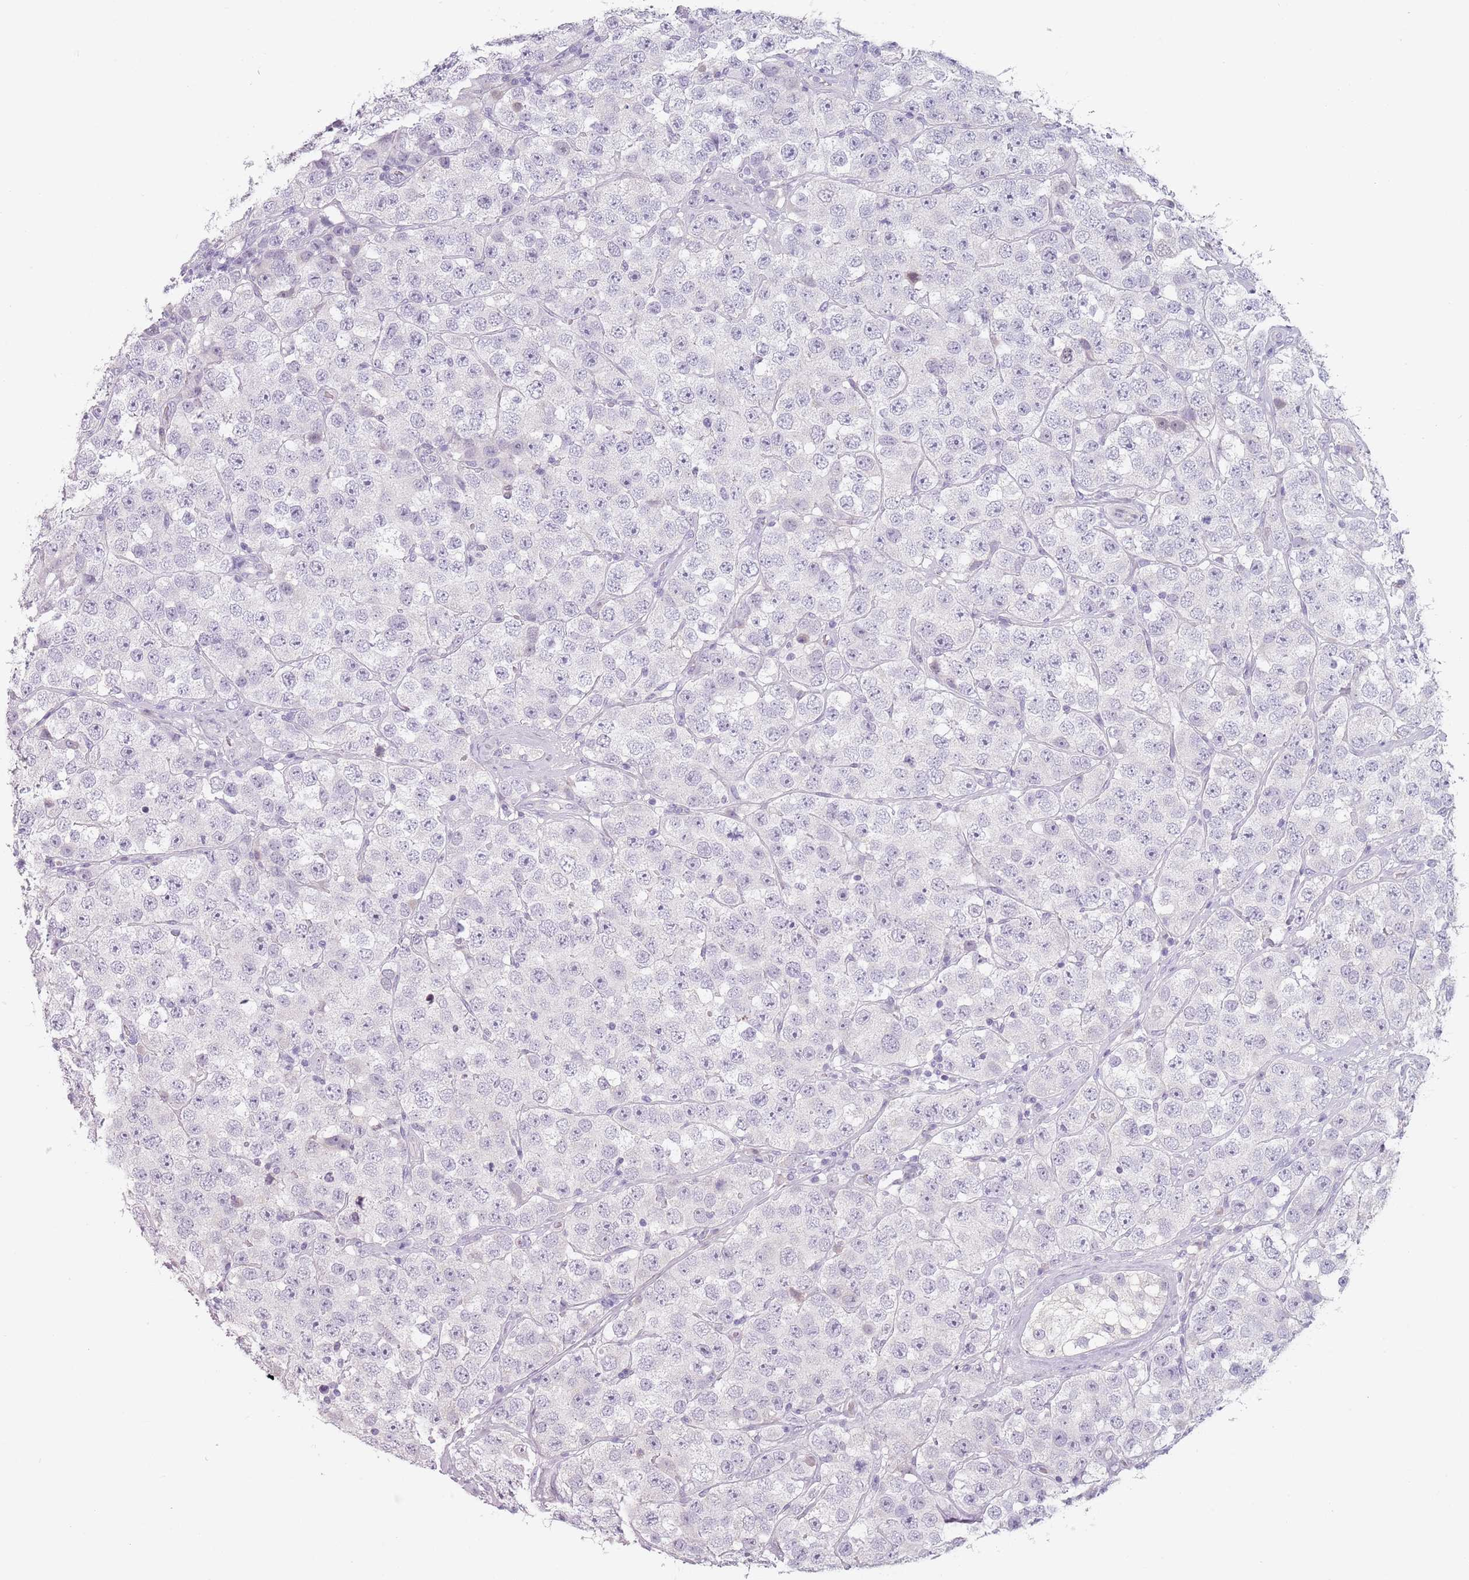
{"staining": {"intensity": "negative", "quantity": "none", "location": "none"}, "tissue": "testis cancer", "cell_type": "Tumor cells", "image_type": "cancer", "snomed": [{"axis": "morphology", "description": "Seminoma, NOS"}, {"axis": "topography", "description": "Testis"}], "caption": "This is an immunohistochemistry image of human testis cancer. There is no staining in tumor cells.", "gene": "CEP19", "patient": {"sex": "male", "age": 28}}